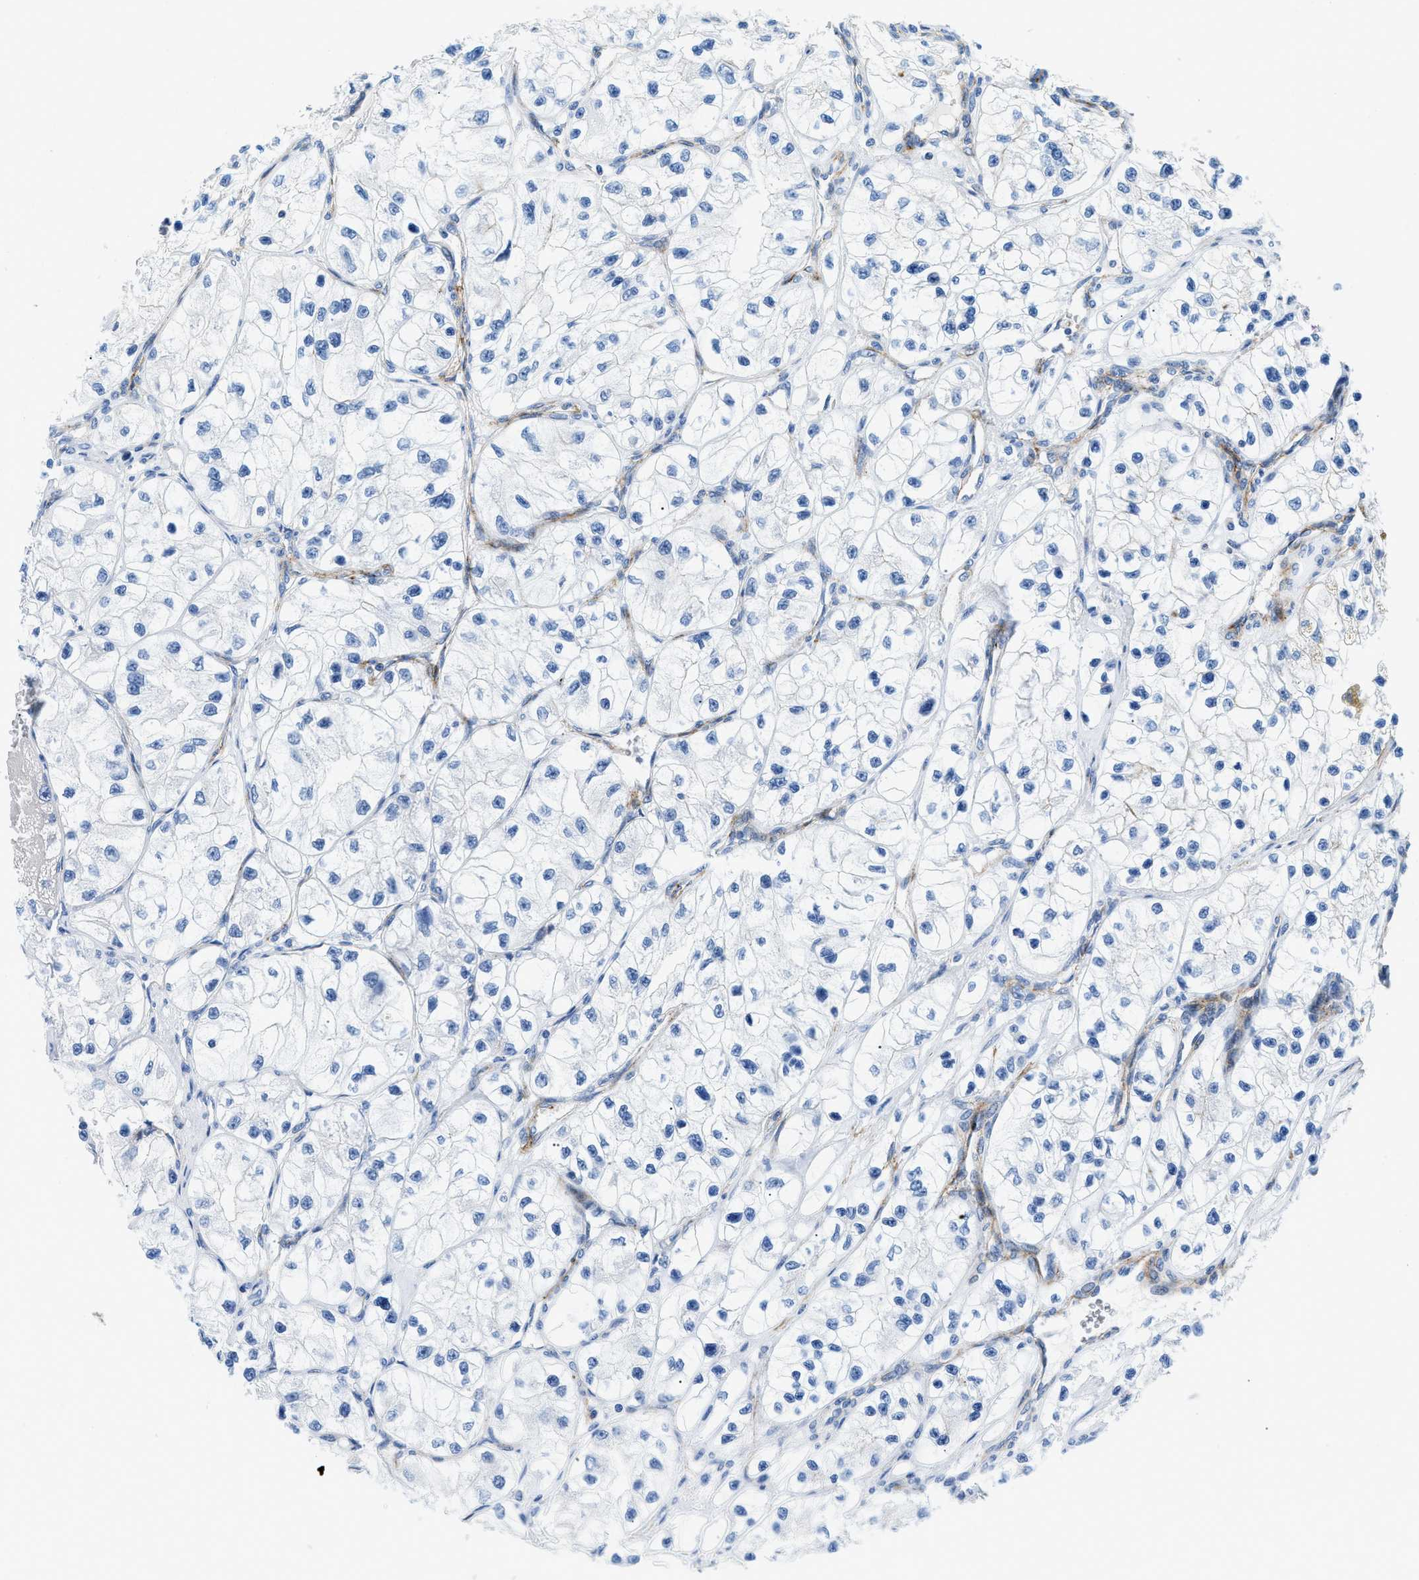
{"staining": {"intensity": "negative", "quantity": "none", "location": "none"}, "tissue": "renal cancer", "cell_type": "Tumor cells", "image_type": "cancer", "snomed": [{"axis": "morphology", "description": "Adenocarcinoma, NOS"}, {"axis": "topography", "description": "Kidney"}], "caption": "This is an IHC image of human renal adenocarcinoma. There is no positivity in tumor cells.", "gene": "CUTA", "patient": {"sex": "female", "age": 57}}